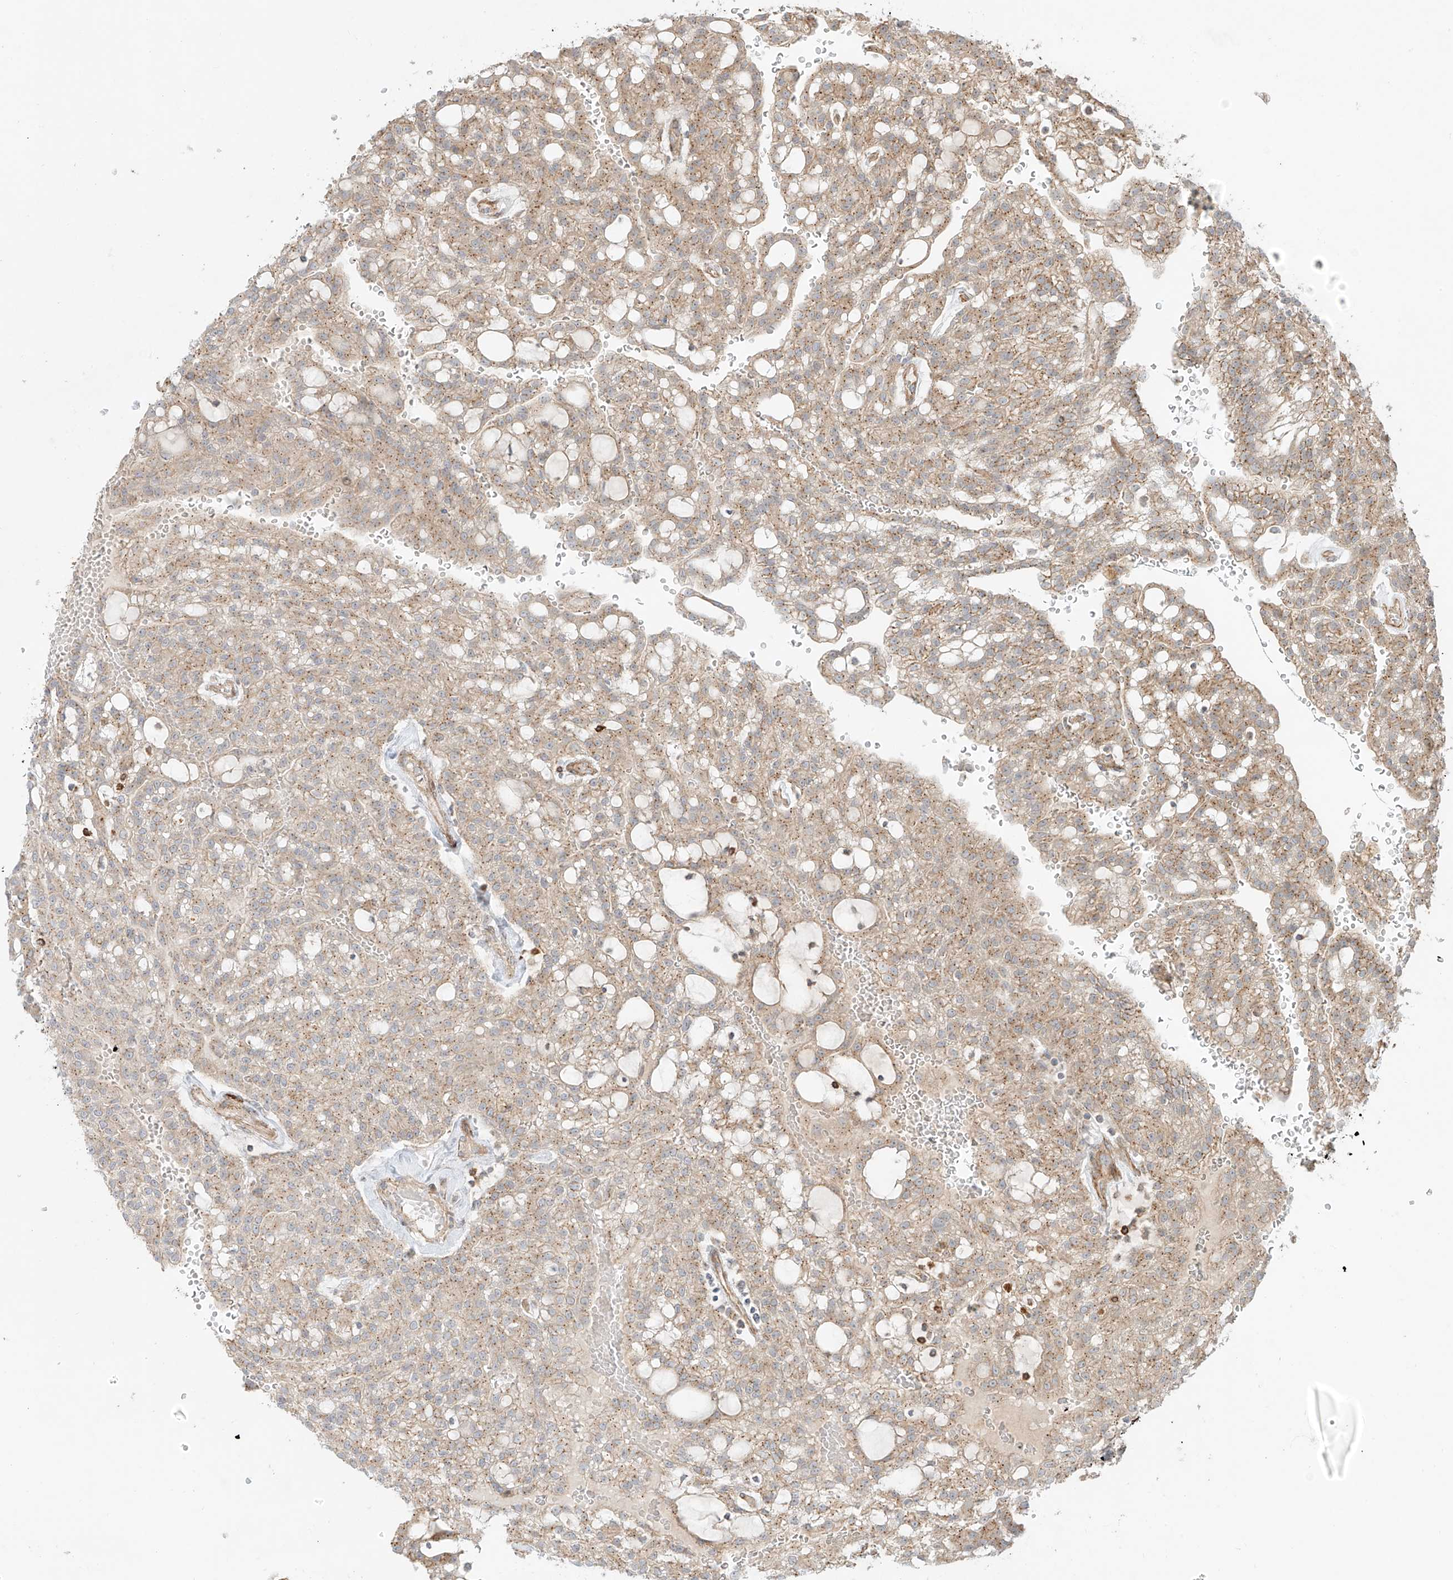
{"staining": {"intensity": "weak", "quantity": ">75%", "location": "cytoplasmic/membranous"}, "tissue": "renal cancer", "cell_type": "Tumor cells", "image_type": "cancer", "snomed": [{"axis": "morphology", "description": "Adenocarcinoma, NOS"}, {"axis": "topography", "description": "Kidney"}], "caption": "Immunohistochemistry image of renal adenocarcinoma stained for a protein (brown), which reveals low levels of weak cytoplasmic/membranous expression in approximately >75% of tumor cells.", "gene": "ZNF287", "patient": {"sex": "male", "age": 63}}